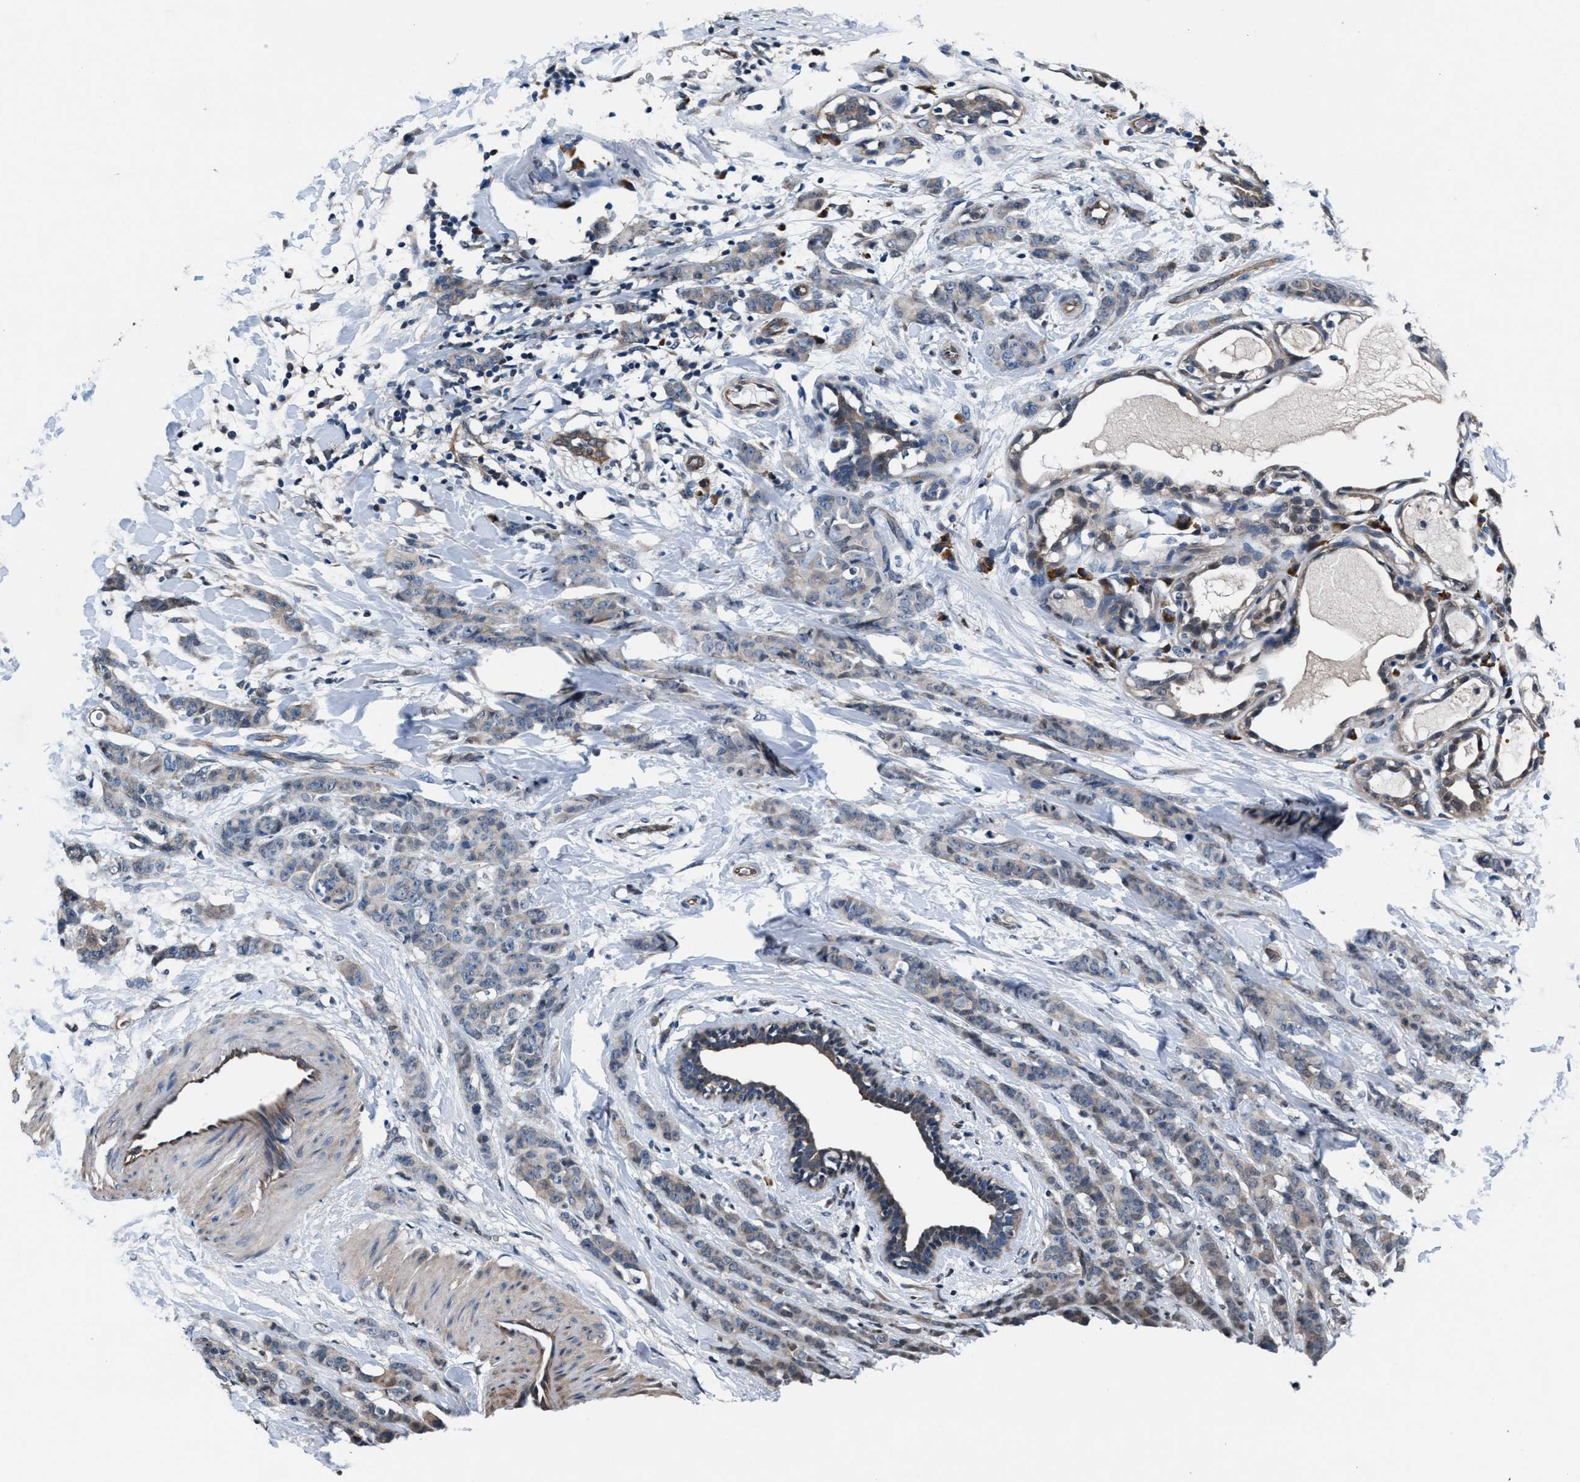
{"staining": {"intensity": "weak", "quantity": "<25%", "location": "cytoplasmic/membranous"}, "tissue": "breast cancer", "cell_type": "Tumor cells", "image_type": "cancer", "snomed": [{"axis": "morphology", "description": "Normal tissue, NOS"}, {"axis": "morphology", "description": "Duct carcinoma"}, {"axis": "topography", "description": "Breast"}], "caption": "Immunohistochemical staining of breast invasive ductal carcinoma displays no significant expression in tumor cells.", "gene": "PRPSAP2", "patient": {"sex": "female", "age": 40}}